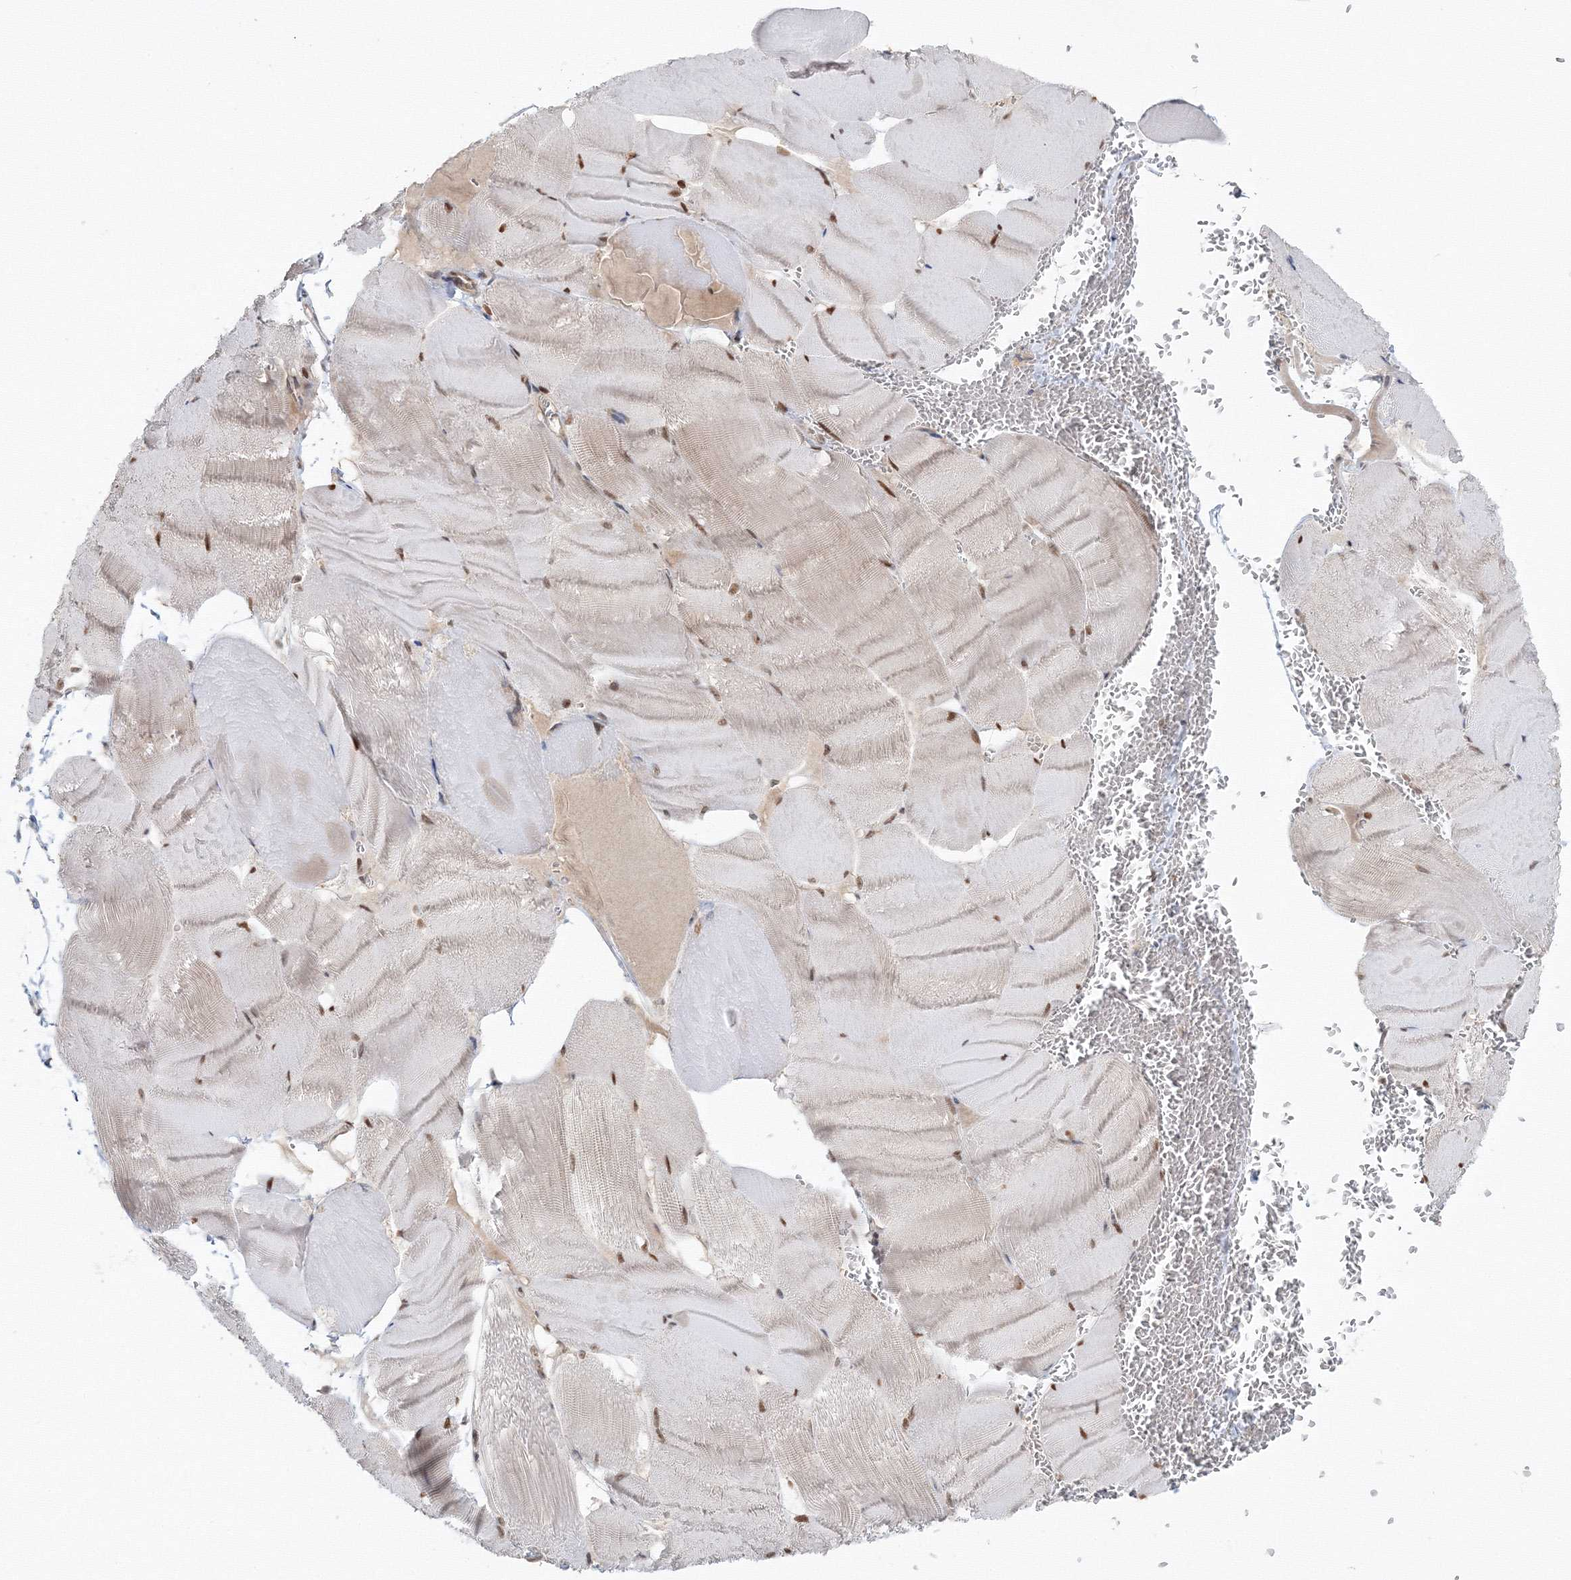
{"staining": {"intensity": "moderate", "quantity": "25%-75%", "location": "cytoplasmic/membranous,nuclear"}, "tissue": "skeletal muscle", "cell_type": "Myocytes", "image_type": "normal", "snomed": [{"axis": "morphology", "description": "Normal tissue, NOS"}, {"axis": "morphology", "description": "Basal cell carcinoma"}, {"axis": "topography", "description": "Skeletal muscle"}], "caption": "An immunohistochemistry (IHC) histopathology image of normal tissue is shown. Protein staining in brown labels moderate cytoplasmic/membranous,nuclear positivity in skeletal muscle within myocytes.", "gene": "ZFAND6", "patient": {"sex": "female", "age": 64}}